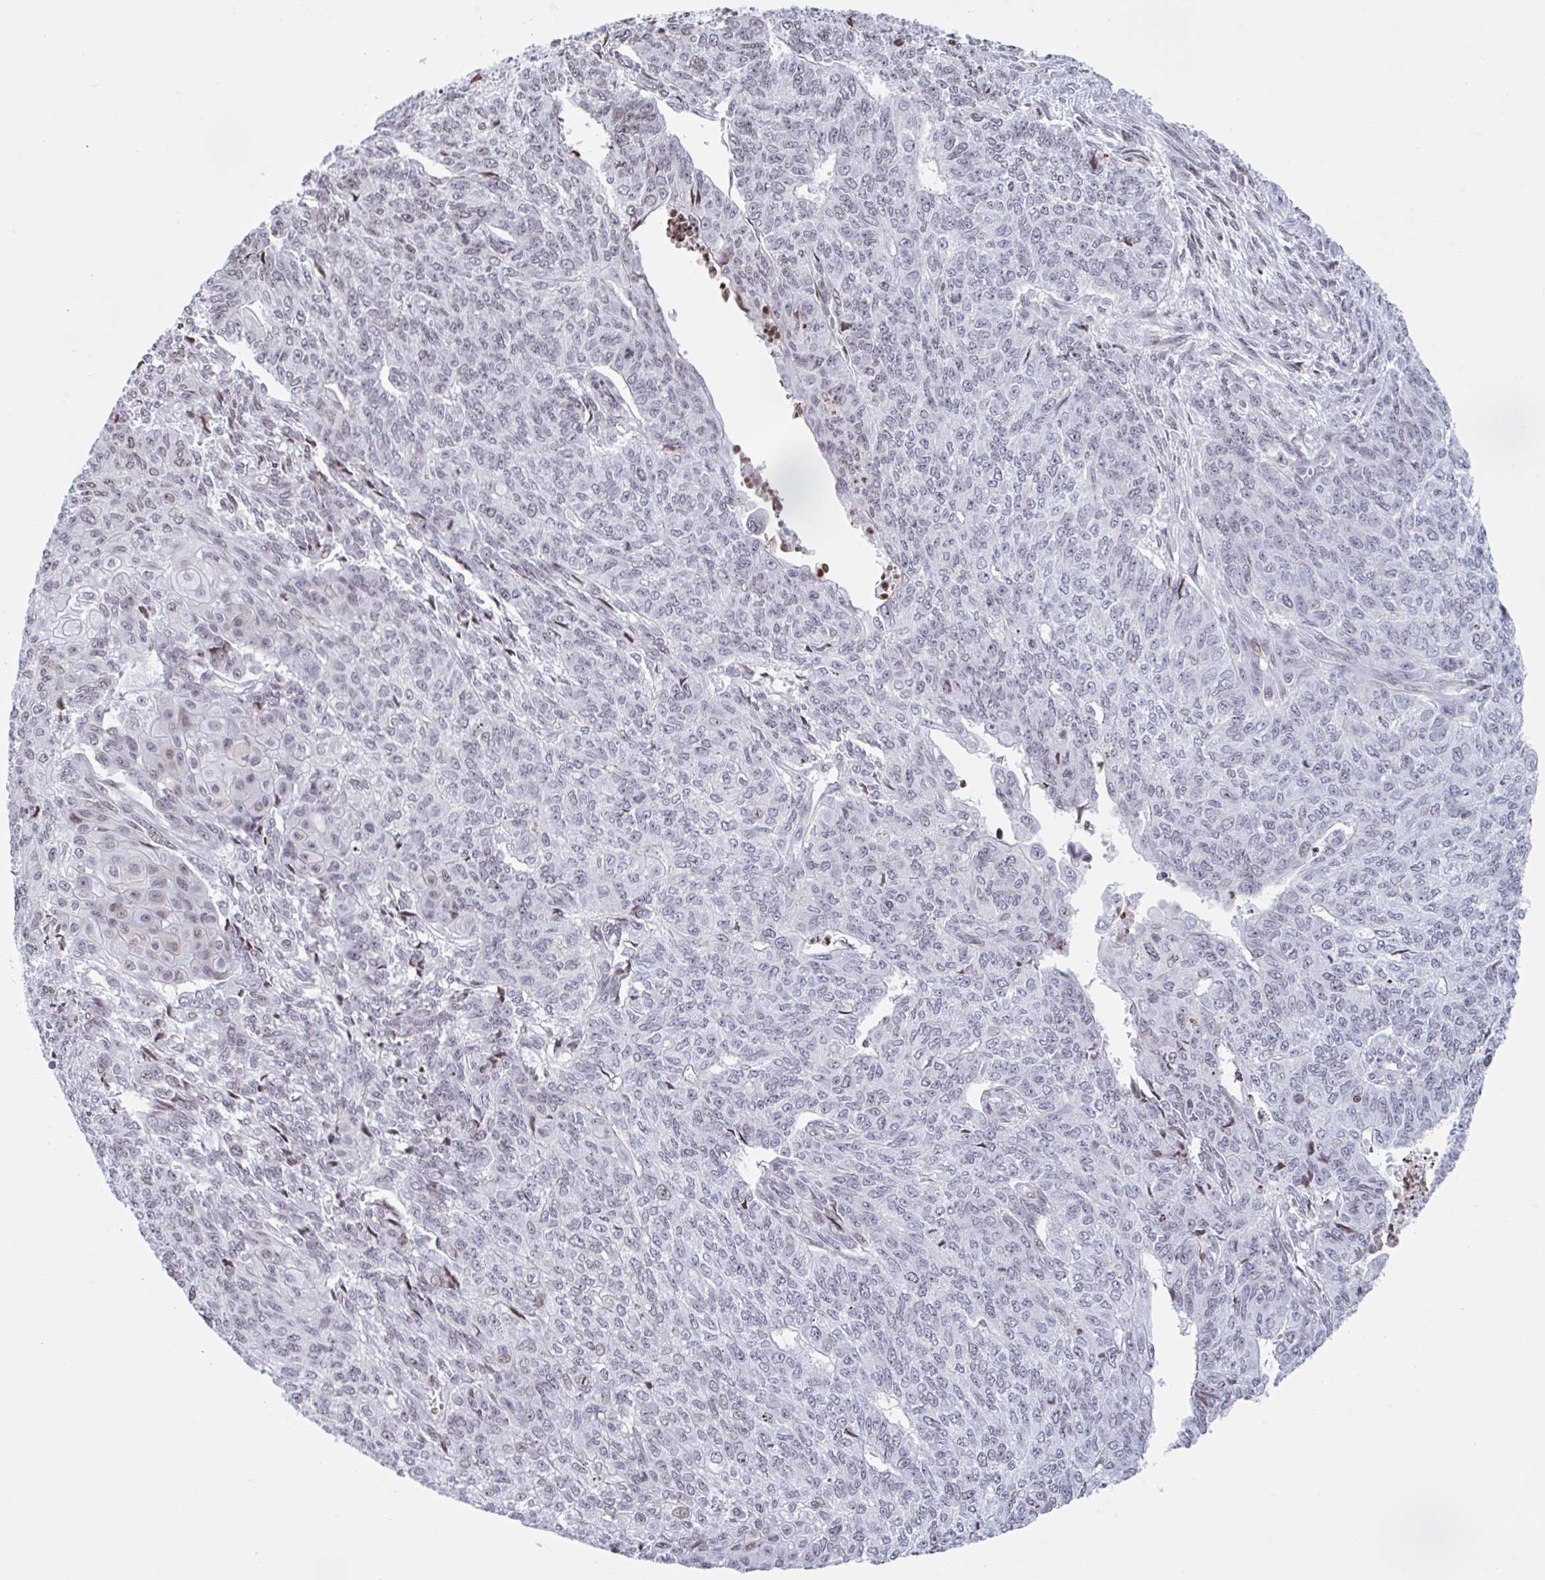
{"staining": {"intensity": "weak", "quantity": "<25%", "location": "nuclear"}, "tissue": "endometrial cancer", "cell_type": "Tumor cells", "image_type": "cancer", "snomed": [{"axis": "morphology", "description": "Adenocarcinoma, NOS"}, {"axis": "topography", "description": "Endometrium"}], "caption": "DAB (3,3'-diaminobenzidine) immunohistochemical staining of endometrial cancer displays no significant positivity in tumor cells.", "gene": "NOL6", "patient": {"sex": "female", "age": 32}}